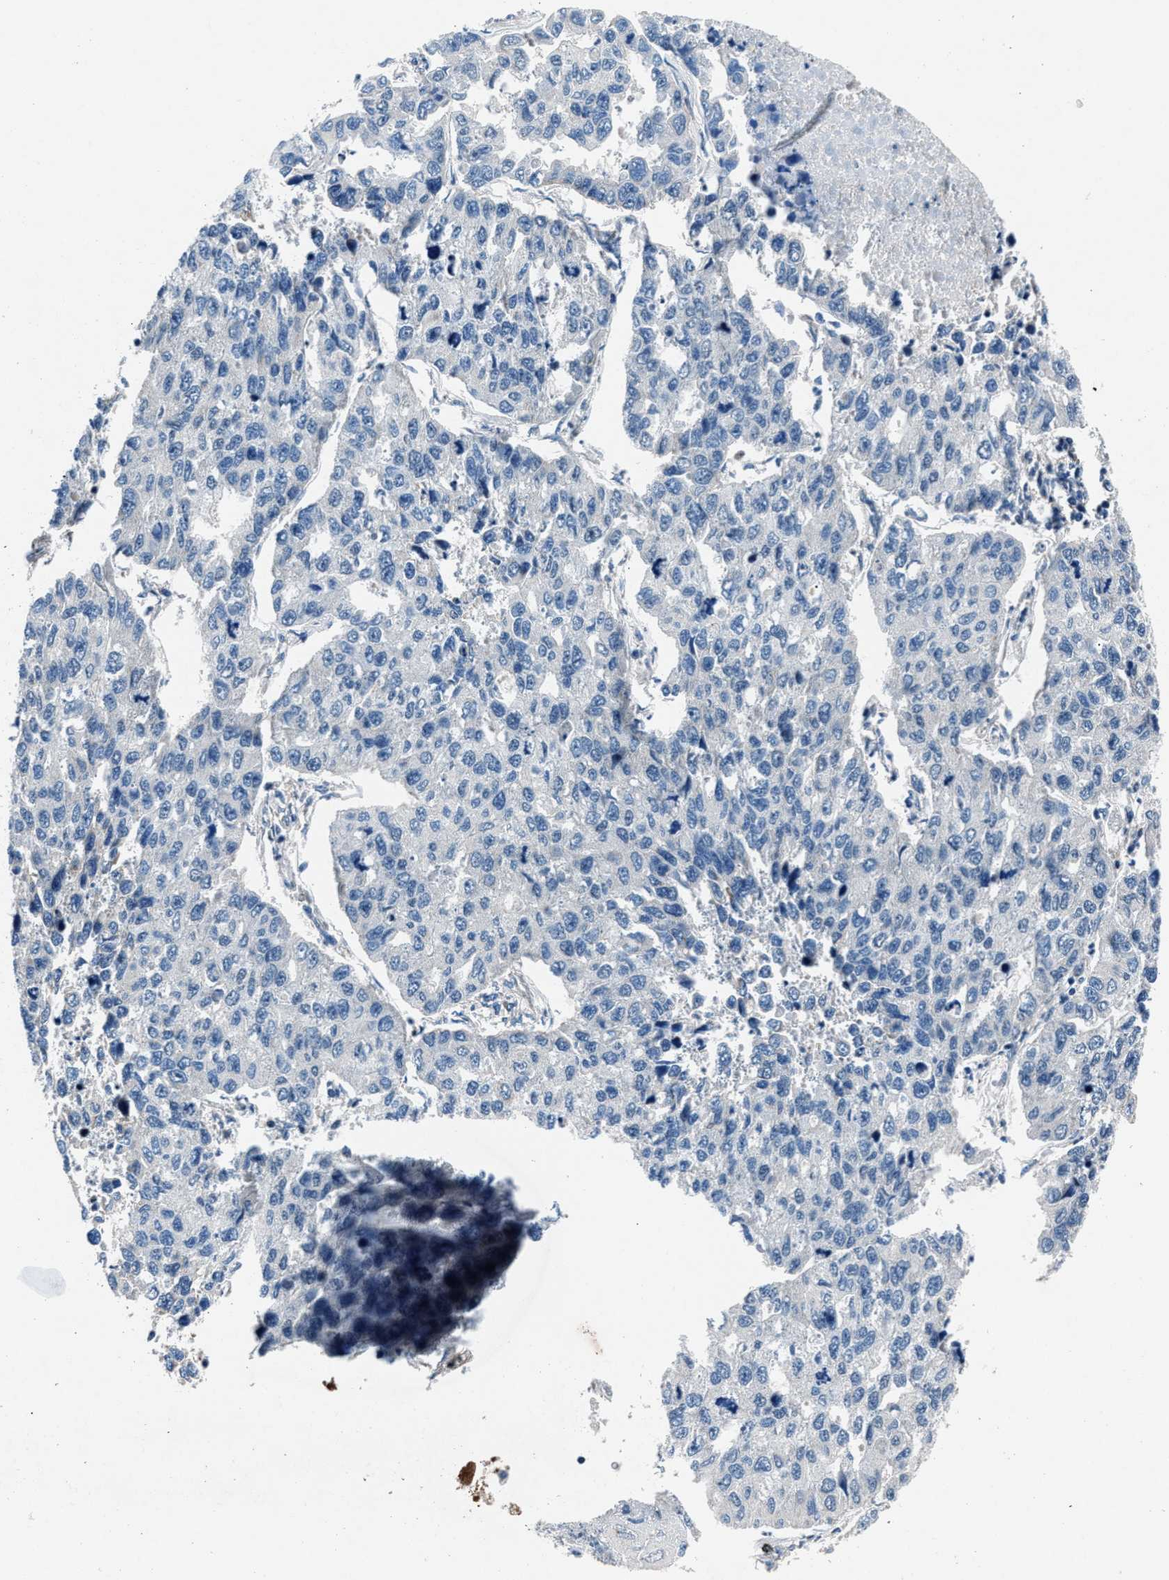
{"staining": {"intensity": "negative", "quantity": "none", "location": "none"}, "tissue": "lung cancer", "cell_type": "Tumor cells", "image_type": "cancer", "snomed": [{"axis": "morphology", "description": "Adenocarcinoma, NOS"}, {"axis": "topography", "description": "Lung"}], "caption": "Immunohistochemical staining of human lung cancer (adenocarcinoma) shows no significant positivity in tumor cells.", "gene": "DENND6B", "patient": {"sex": "male", "age": 64}}